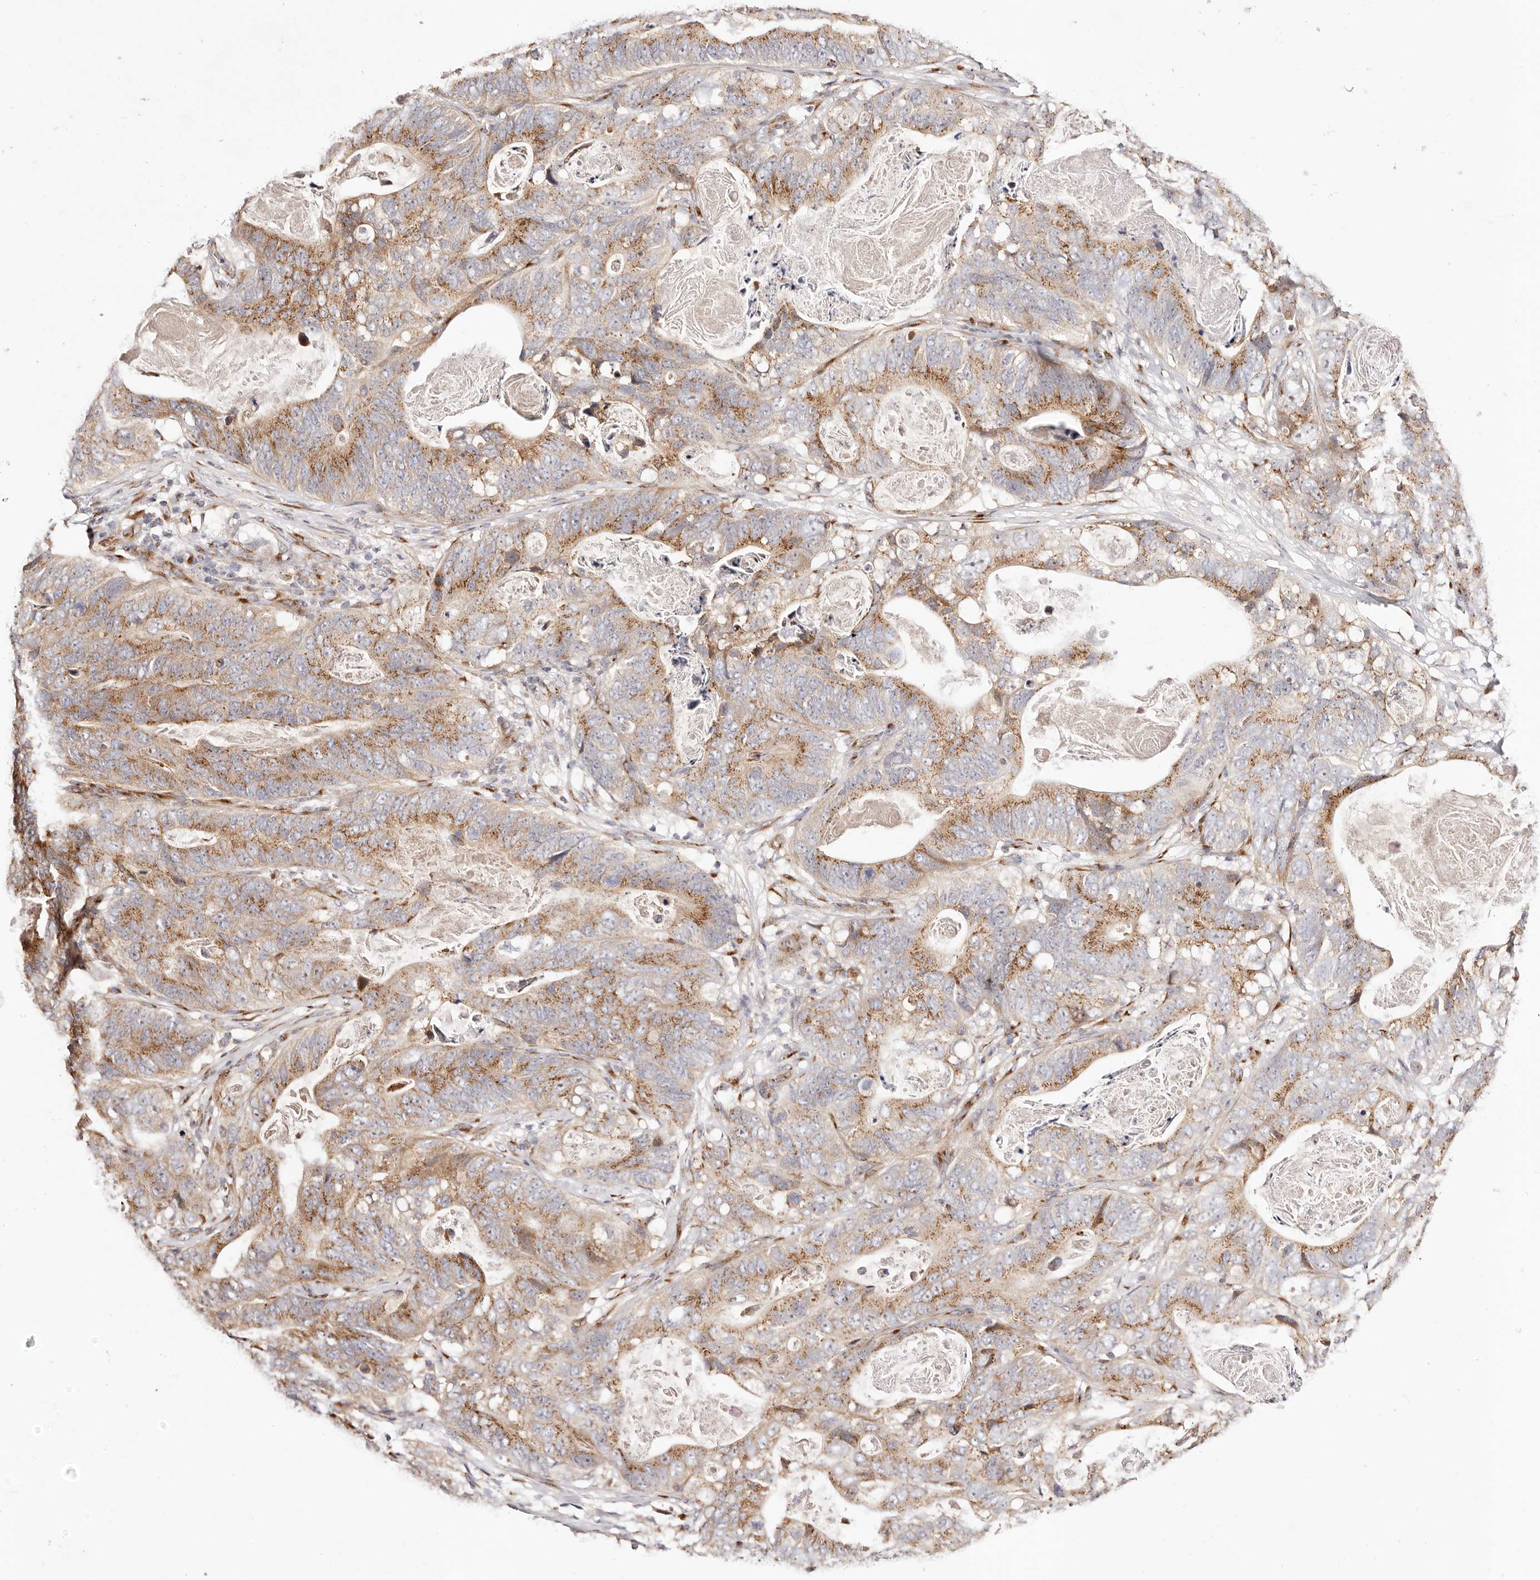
{"staining": {"intensity": "moderate", "quantity": ">75%", "location": "cytoplasmic/membranous"}, "tissue": "stomach cancer", "cell_type": "Tumor cells", "image_type": "cancer", "snomed": [{"axis": "morphology", "description": "Normal tissue, NOS"}, {"axis": "morphology", "description": "Adenocarcinoma, NOS"}, {"axis": "topography", "description": "Stomach"}], "caption": "Immunohistochemical staining of stomach adenocarcinoma reveals medium levels of moderate cytoplasmic/membranous expression in about >75% of tumor cells.", "gene": "MAPK6", "patient": {"sex": "female", "age": 89}}